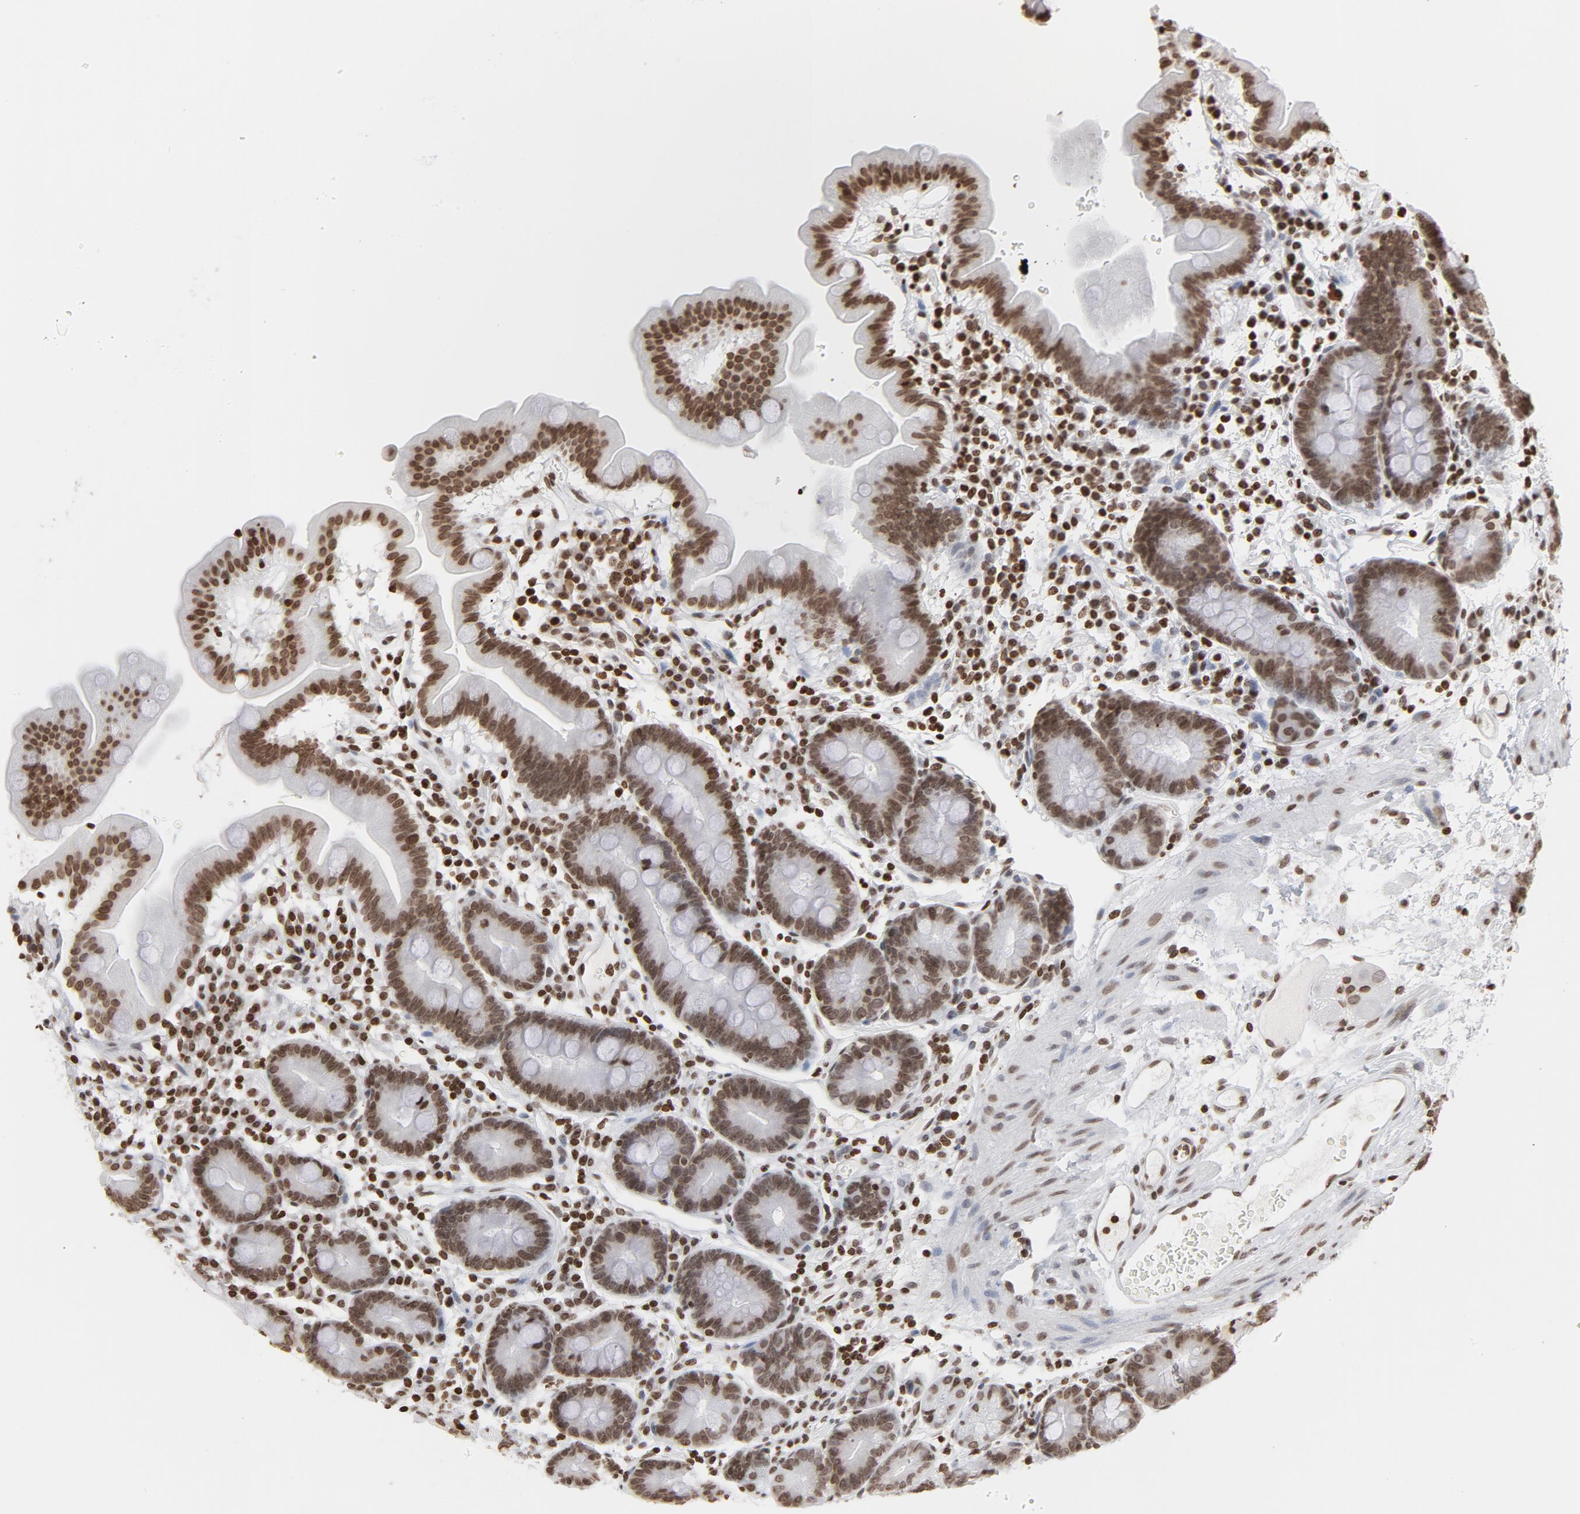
{"staining": {"intensity": "moderate", "quantity": ">75%", "location": "nuclear"}, "tissue": "duodenum", "cell_type": "Glandular cells", "image_type": "normal", "snomed": [{"axis": "morphology", "description": "Normal tissue, NOS"}, {"axis": "topography", "description": "Duodenum"}], "caption": "Immunohistochemical staining of unremarkable duodenum exhibits medium levels of moderate nuclear expression in about >75% of glandular cells. (Stains: DAB (3,3'-diaminobenzidine) in brown, nuclei in blue, Microscopy: brightfield microscopy at high magnification).", "gene": "H2AC12", "patient": {"sex": "male", "age": 50}}